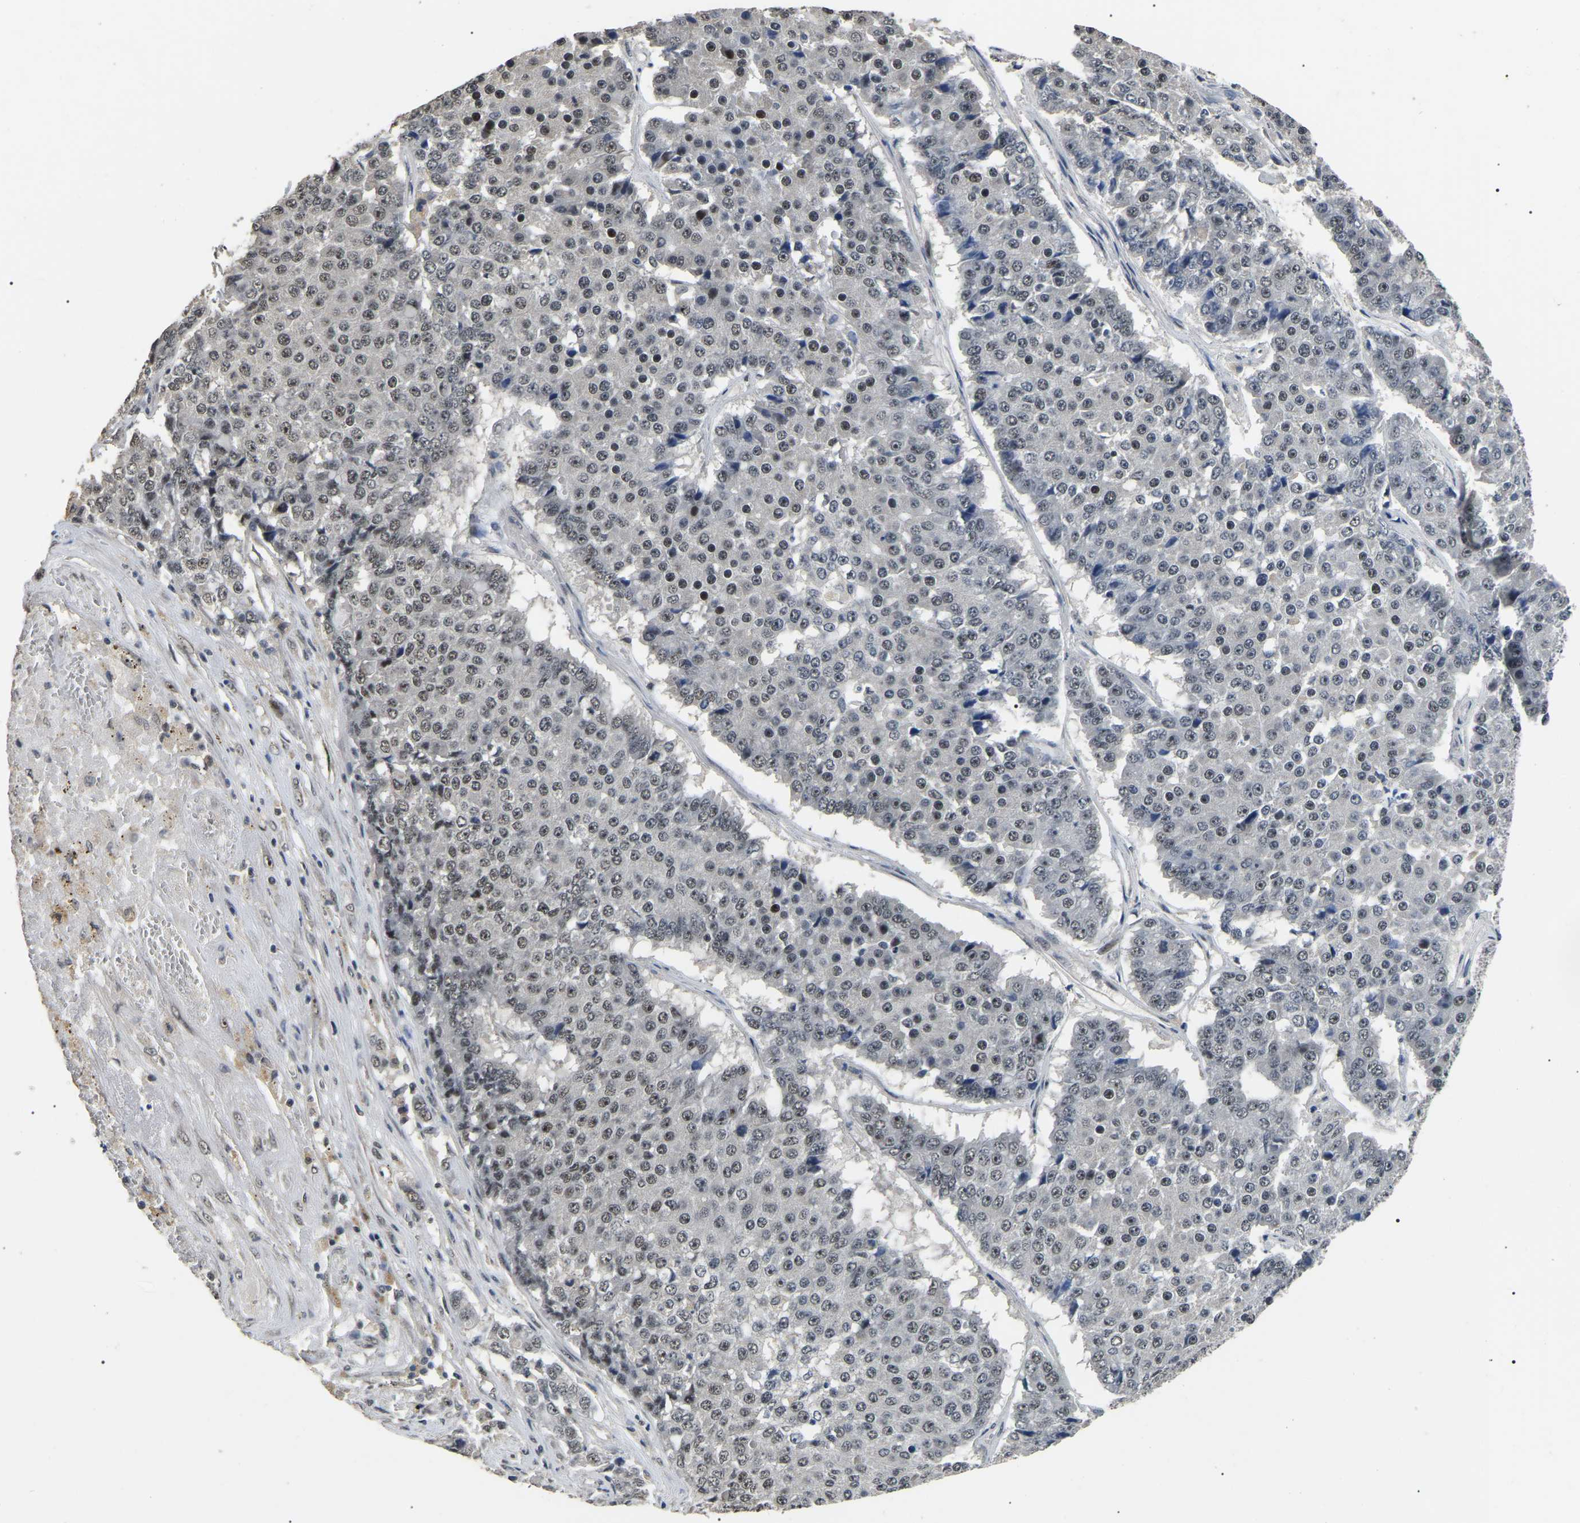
{"staining": {"intensity": "weak", "quantity": "25%-75%", "location": "nuclear"}, "tissue": "pancreatic cancer", "cell_type": "Tumor cells", "image_type": "cancer", "snomed": [{"axis": "morphology", "description": "Adenocarcinoma, NOS"}, {"axis": "topography", "description": "Pancreas"}], "caption": "Immunohistochemical staining of pancreatic cancer (adenocarcinoma) reveals low levels of weak nuclear staining in about 25%-75% of tumor cells. The protein is shown in brown color, while the nuclei are stained blue.", "gene": "PPM1E", "patient": {"sex": "male", "age": 50}}